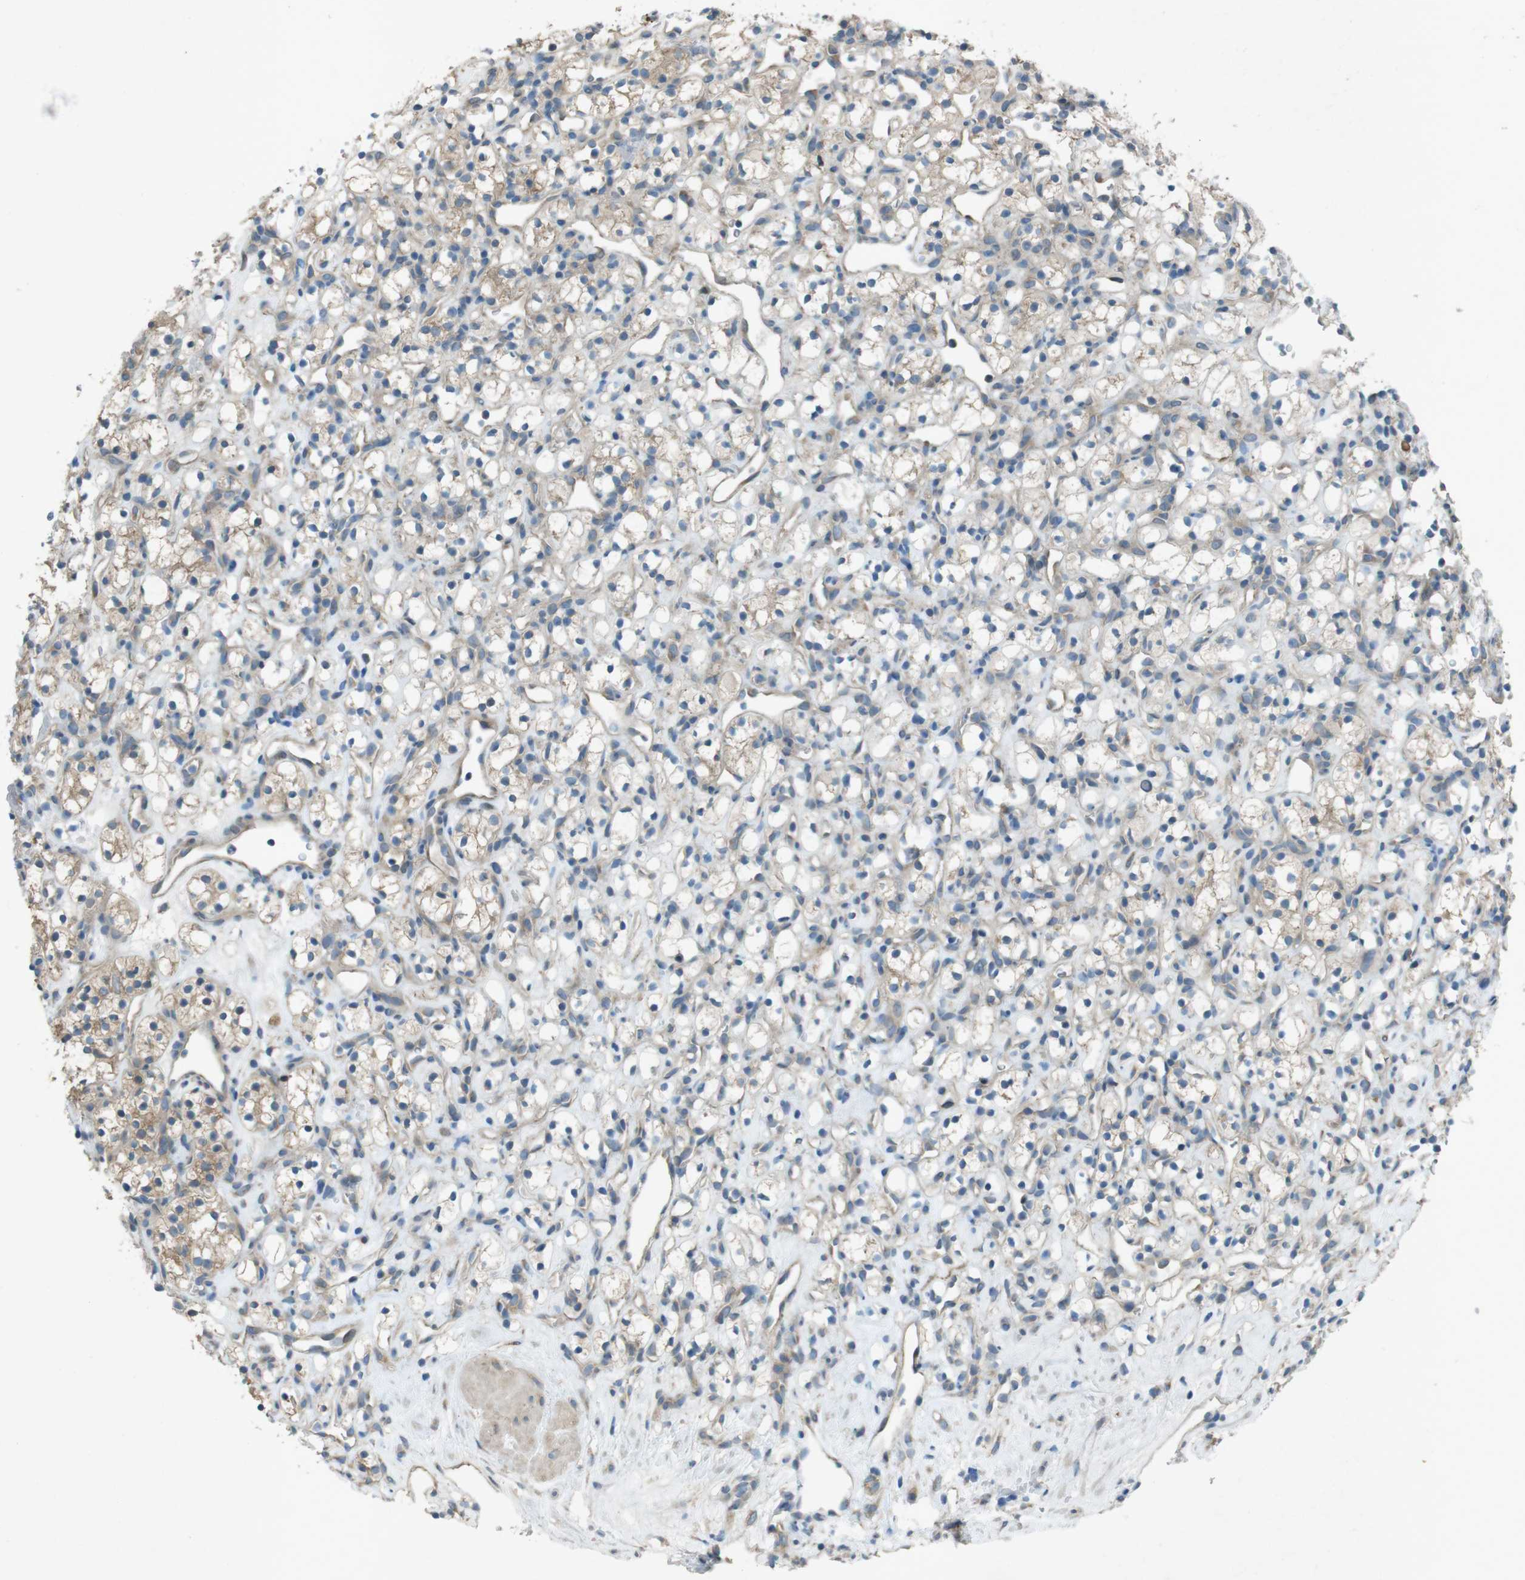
{"staining": {"intensity": "weak", "quantity": "25%-75%", "location": "cytoplasmic/membranous"}, "tissue": "renal cancer", "cell_type": "Tumor cells", "image_type": "cancer", "snomed": [{"axis": "morphology", "description": "Adenocarcinoma, NOS"}, {"axis": "topography", "description": "Kidney"}], "caption": "IHC photomicrograph of neoplastic tissue: adenocarcinoma (renal) stained using immunohistochemistry (IHC) demonstrates low levels of weak protein expression localized specifically in the cytoplasmic/membranous of tumor cells, appearing as a cytoplasmic/membranous brown color.", "gene": "TMEM41B", "patient": {"sex": "female", "age": 60}}